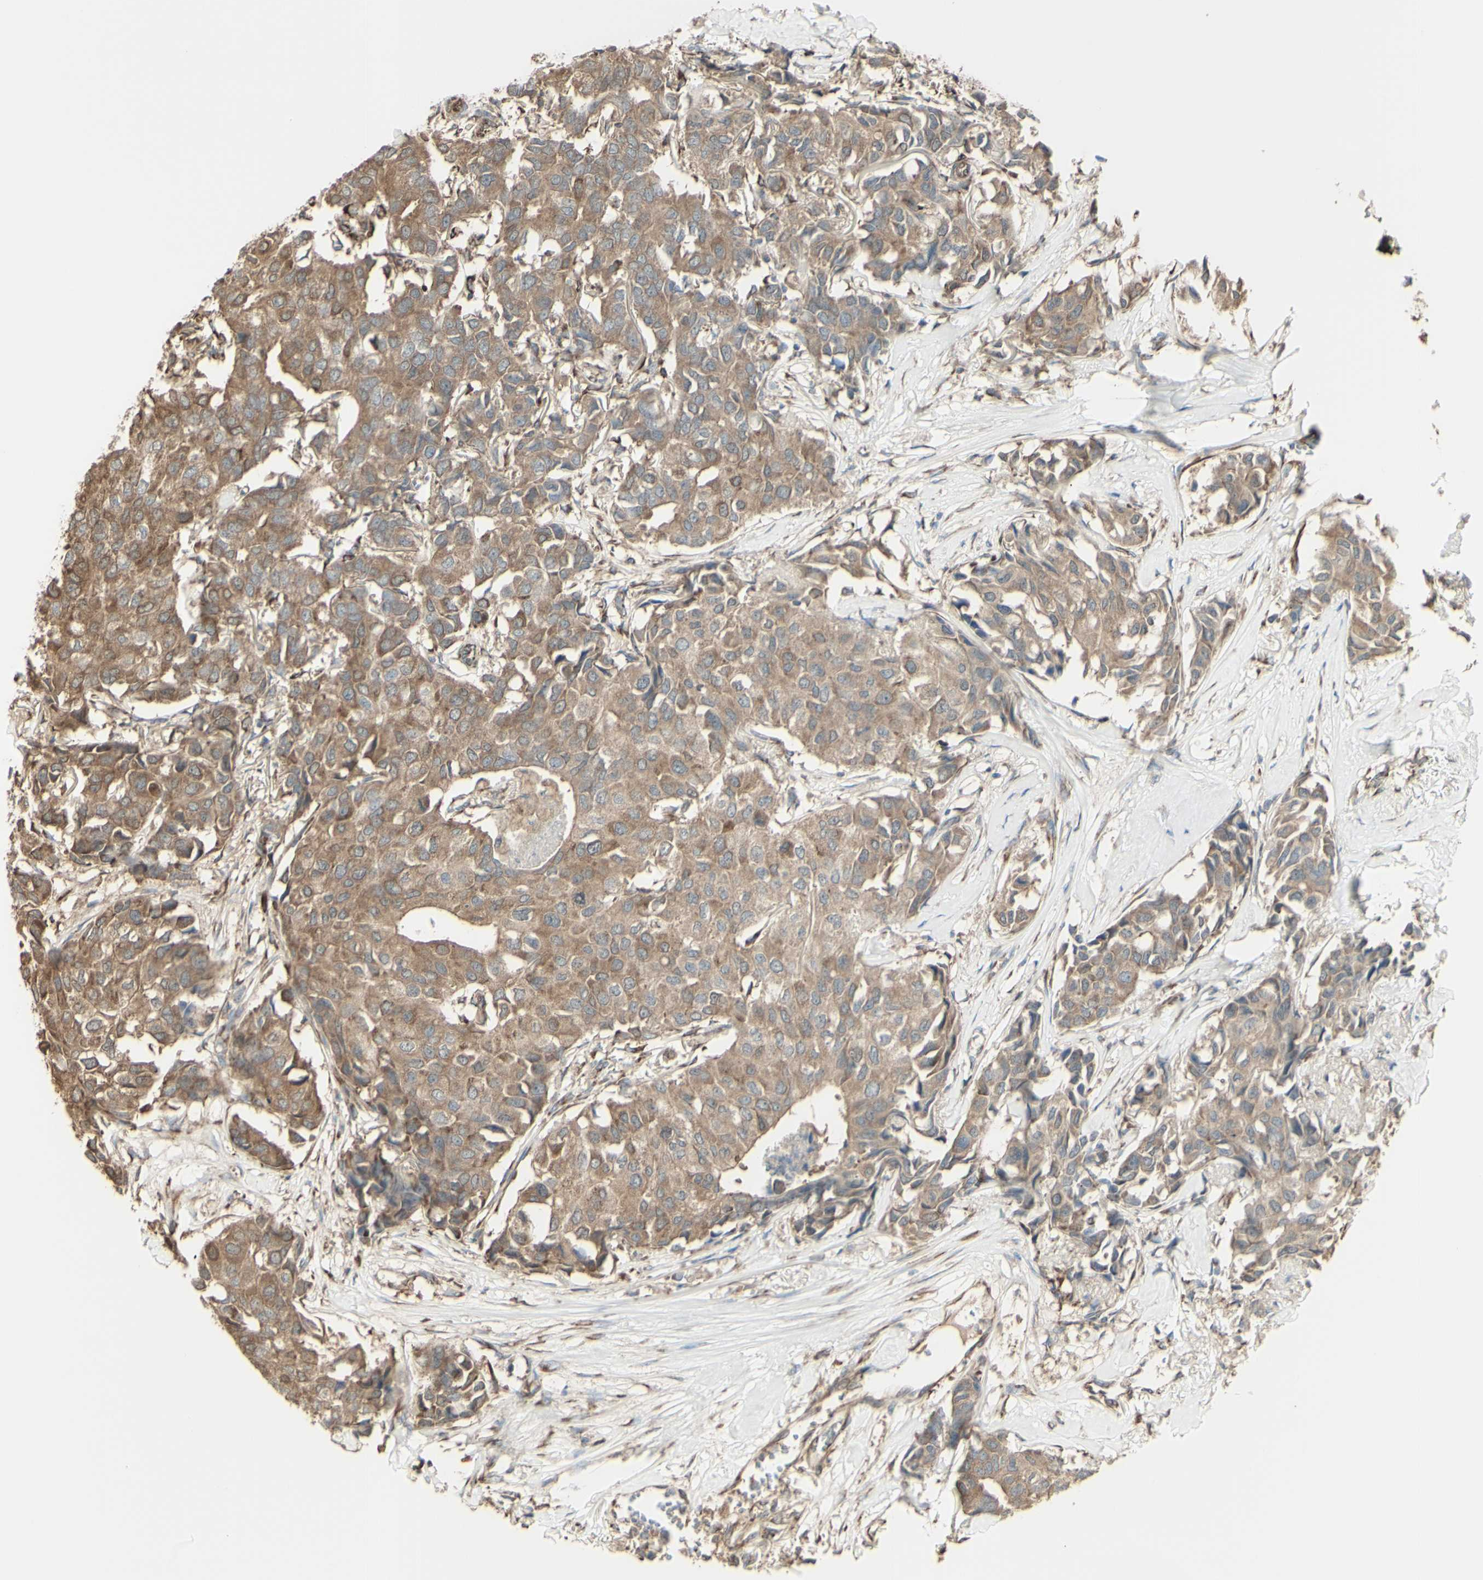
{"staining": {"intensity": "moderate", "quantity": ">75%", "location": "cytoplasmic/membranous"}, "tissue": "breast cancer", "cell_type": "Tumor cells", "image_type": "cancer", "snomed": [{"axis": "morphology", "description": "Duct carcinoma"}, {"axis": "topography", "description": "Breast"}], "caption": "Protein staining shows moderate cytoplasmic/membranous staining in about >75% of tumor cells in intraductal carcinoma (breast).", "gene": "EEF1B2", "patient": {"sex": "female", "age": 80}}